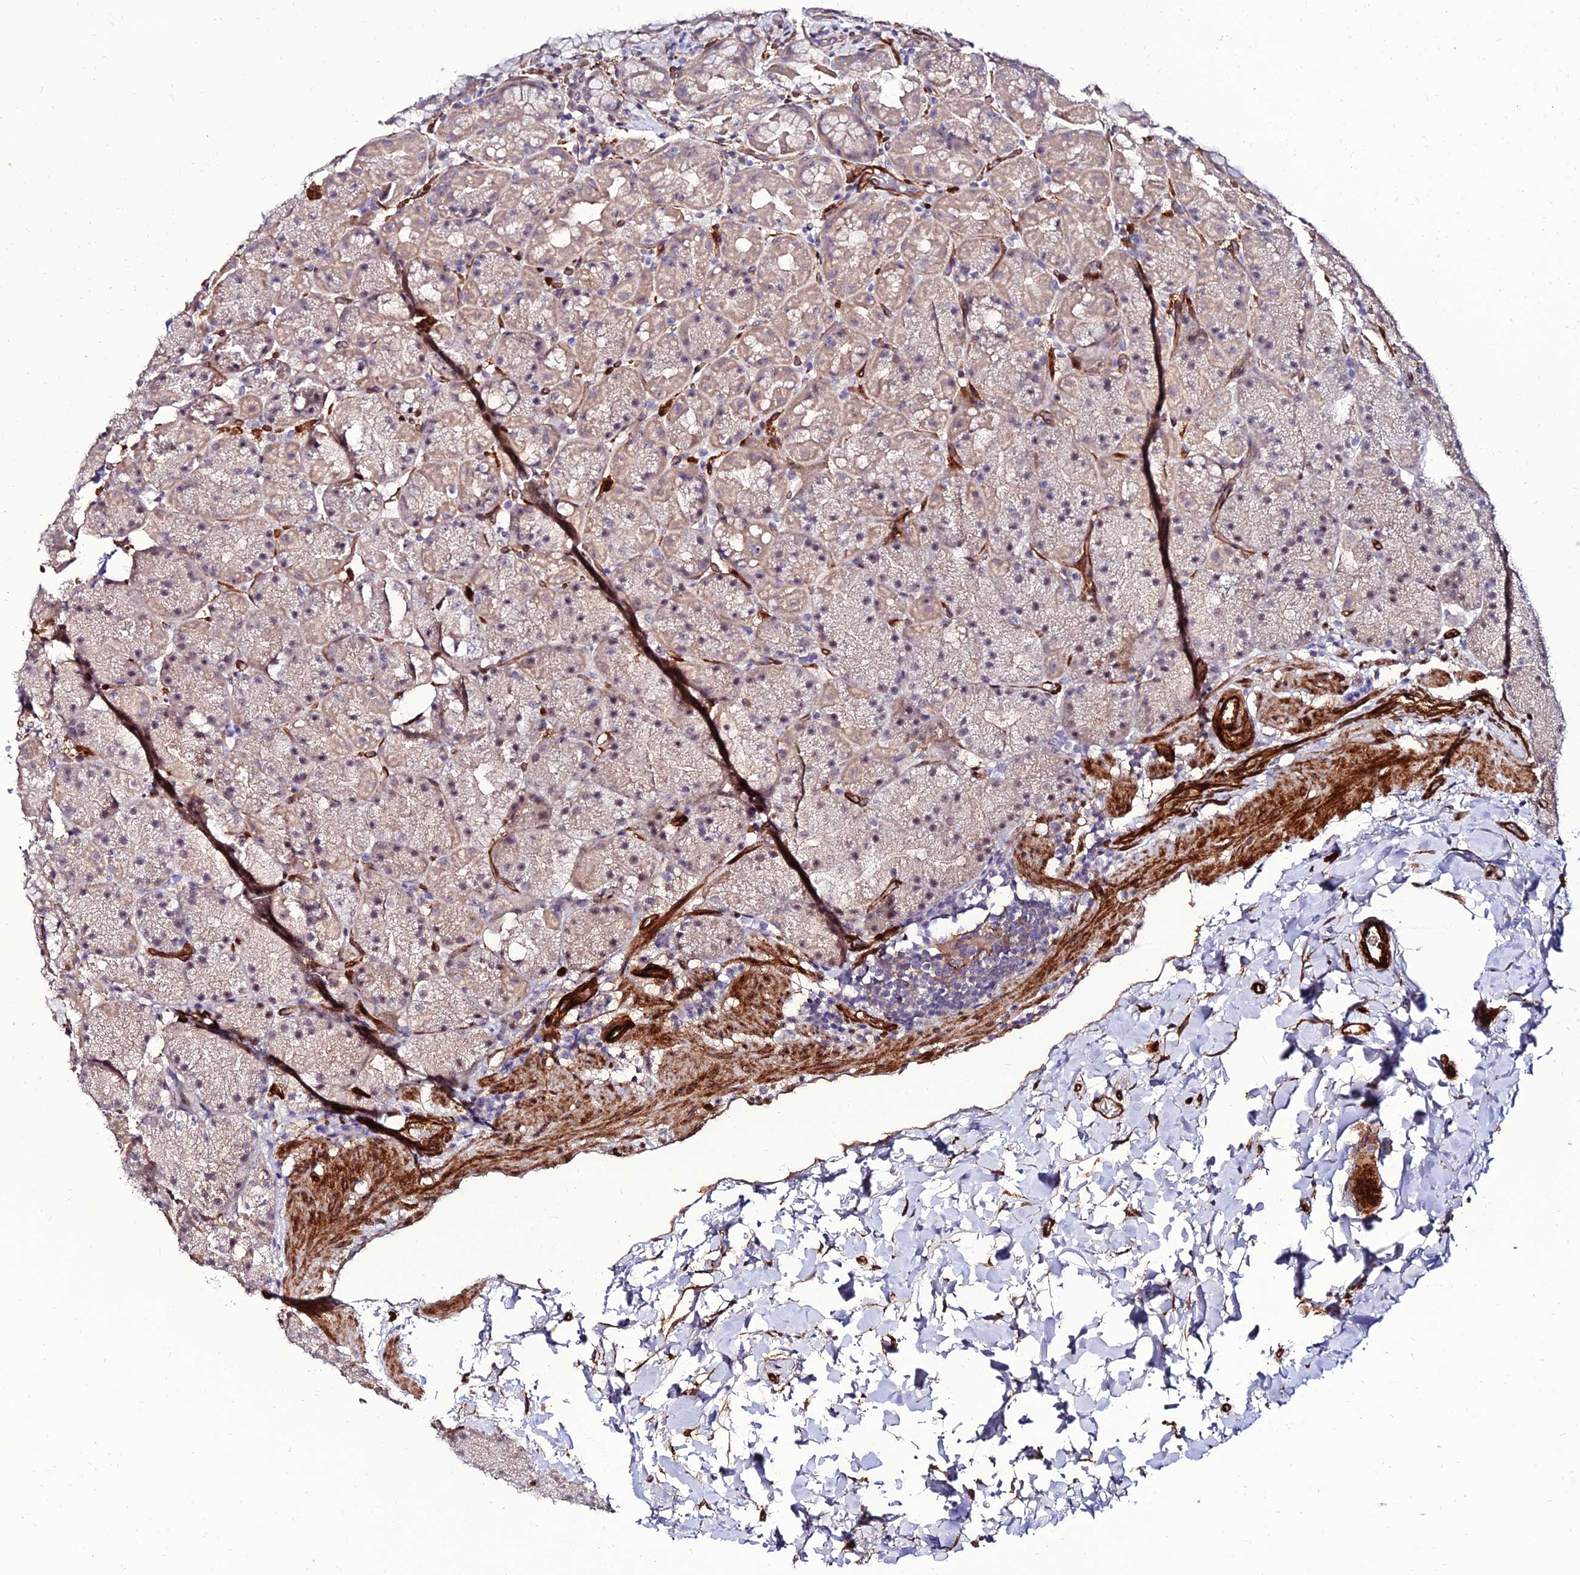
{"staining": {"intensity": "weak", "quantity": "25%-75%", "location": "cytoplasmic/membranous"}, "tissue": "stomach", "cell_type": "Glandular cells", "image_type": "normal", "snomed": [{"axis": "morphology", "description": "Normal tissue, NOS"}, {"axis": "topography", "description": "Stomach, upper"}, {"axis": "topography", "description": "Stomach, lower"}], "caption": "Normal stomach shows weak cytoplasmic/membranous positivity in approximately 25%-75% of glandular cells, visualized by immunohistochemistry. (IHC, brightfield microscopy, high magnification).", "gene": "ALDH3B2", "patient": {"sex": "male", "age": 67}}